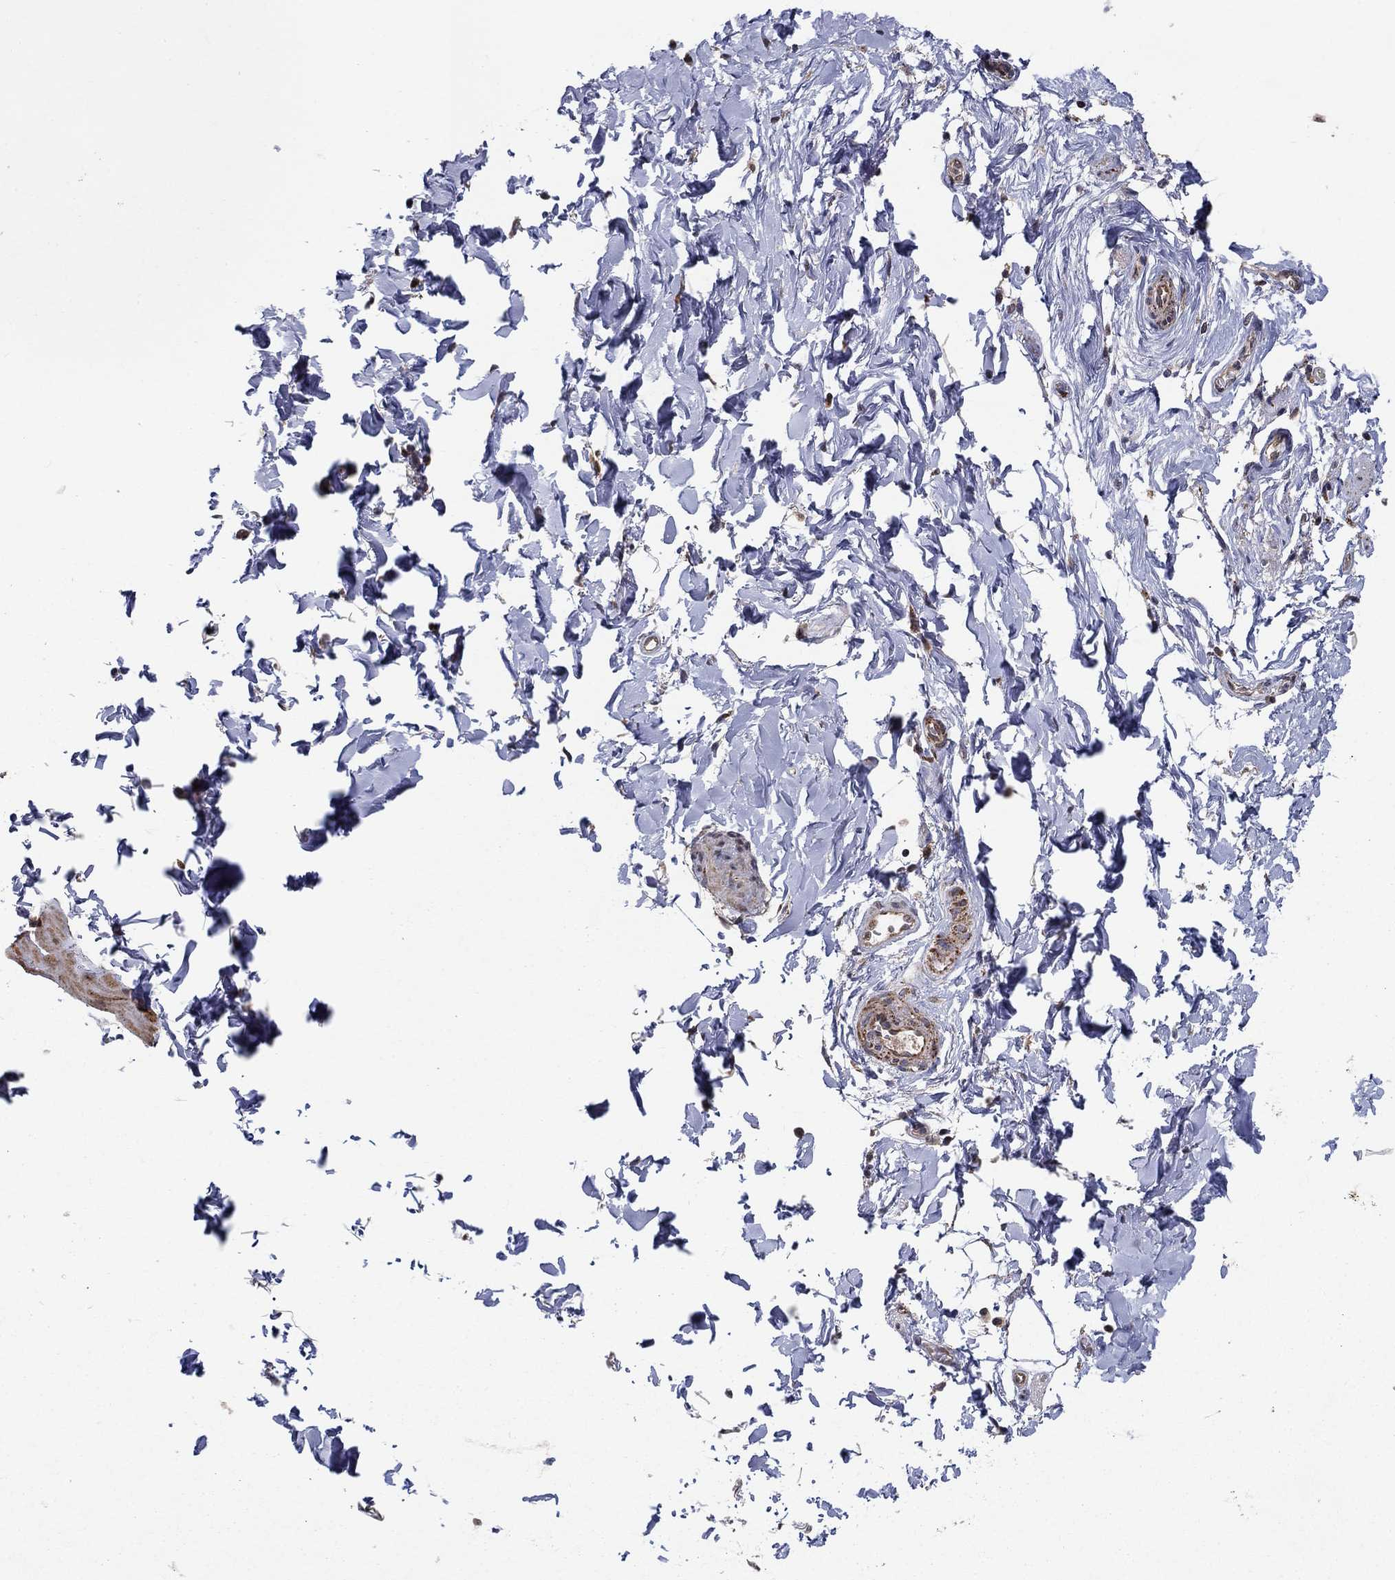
{"staining": {"intensity": "negative", "quantity": "none", "location": "none"}, "tissue": "smooth muscle", "cell_type": "Smooth muscle cells", "image_type": "normal", "snomed": [{"axis": "morphology", "description": "Normal tissue, NOS"}, {"axis": "topography", "description": "Adipose tissue"}, {"axis": "topography", "description": "Smooth muscle"}, {"axis": "topography", "description": "Peripheral nerve tissue"}], "caption": "A photomicrograph of smooth muscle stained for a protein reveals no brown staining in smooth muscle cells. (Brightfield microscopy of DAB (3,3'-diaminobenzidine) IHC at high magnification).", "gene": "ZNF395", "patient": {"sex": "male", "age": 83}}